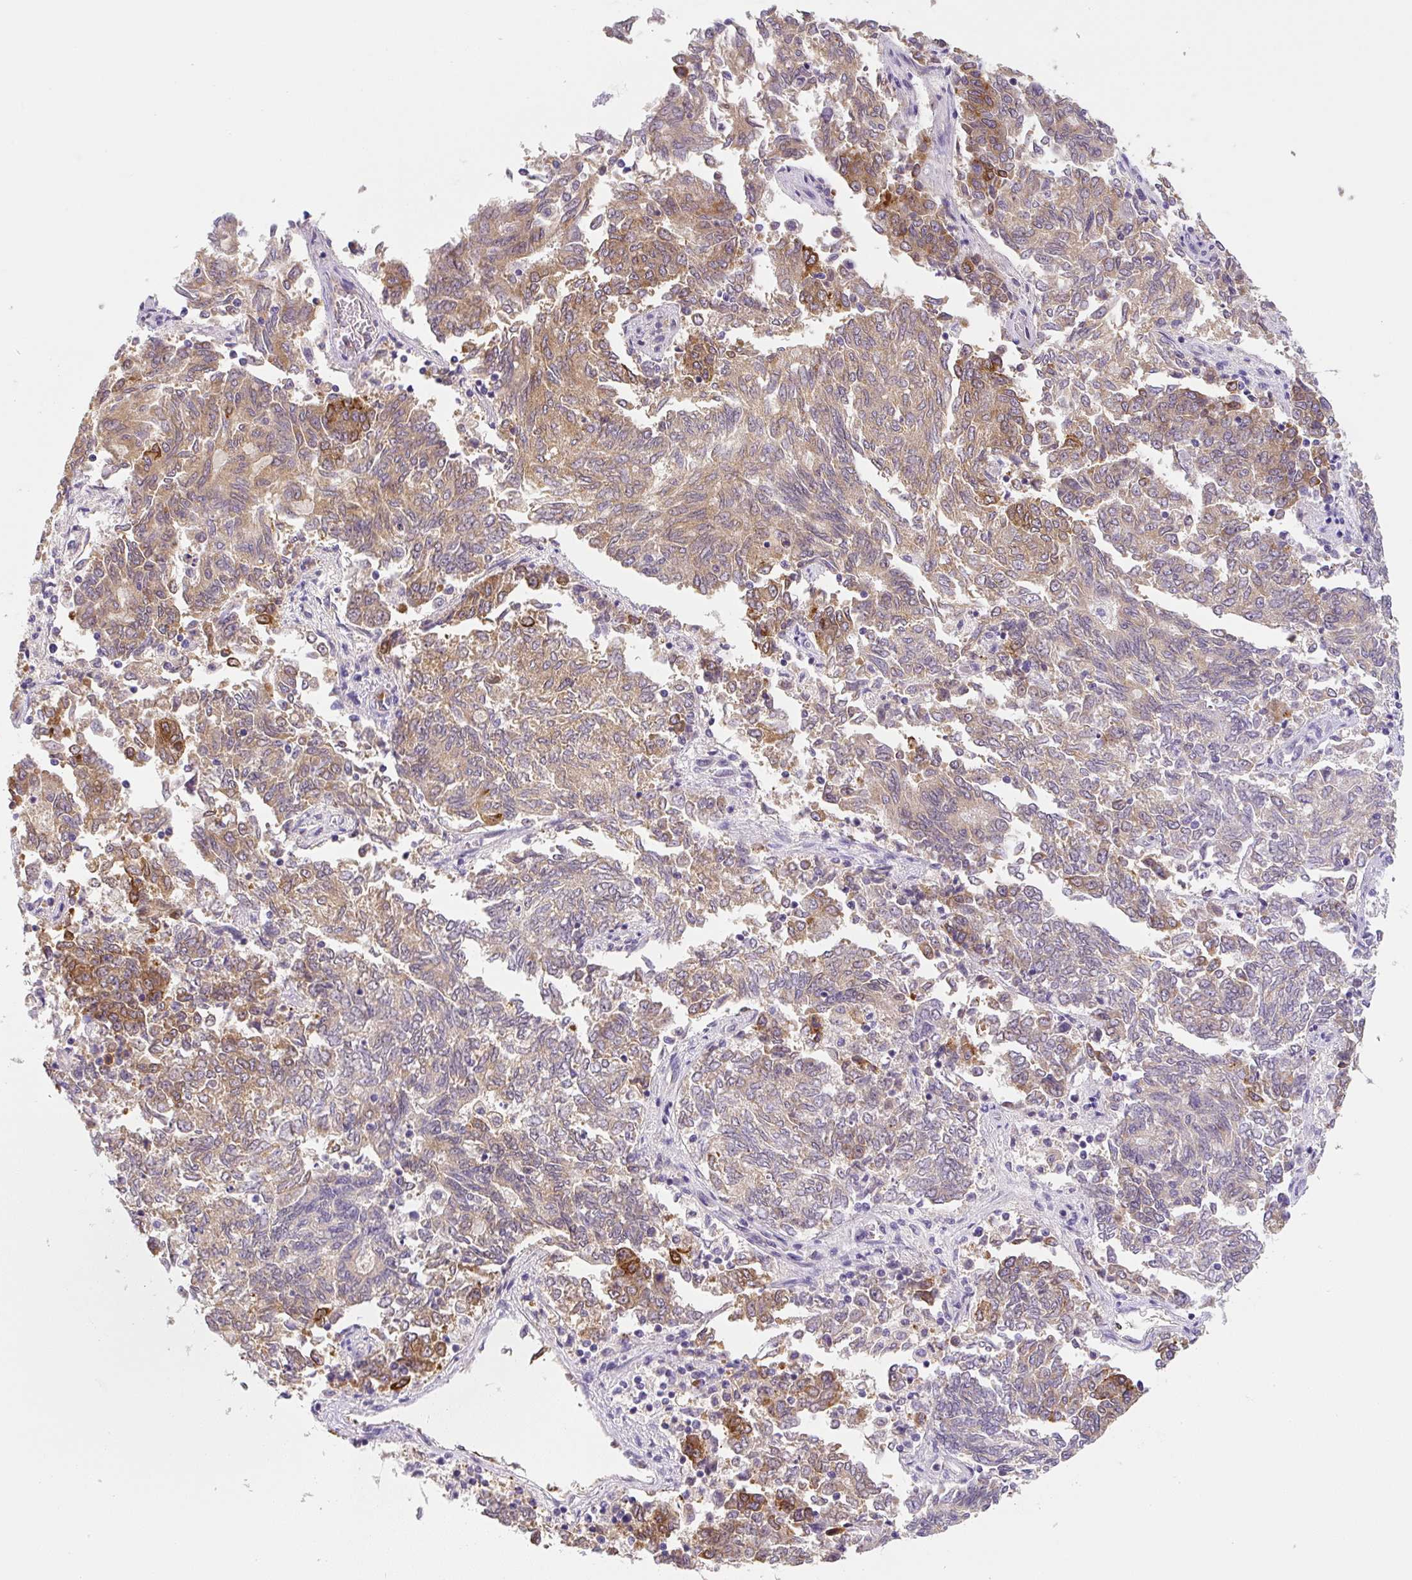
{"staining": {"intensity": "moderate", "quantity": "25%-75%", "location": "cytoplasmic/membranous"}, "tissue": "endometrial cancer", "cell_type": "Tumor cells", "image_type": "cancer", "snomed": [{"axis": "morphology", "description": "Adenocarcinoma, NOS"}, {"axis": "topography", "description": "Endometrium"}], "caption": "Immunohistochemical staining of adenocarcinoma (endometrial) exhibits medium levels of moderate cytoplasmic/membranous protein positivity in about 25%-75% of tumor cells.", "gene": "PLA2G4A", "patient": {"sex": "female", "age": 80}}